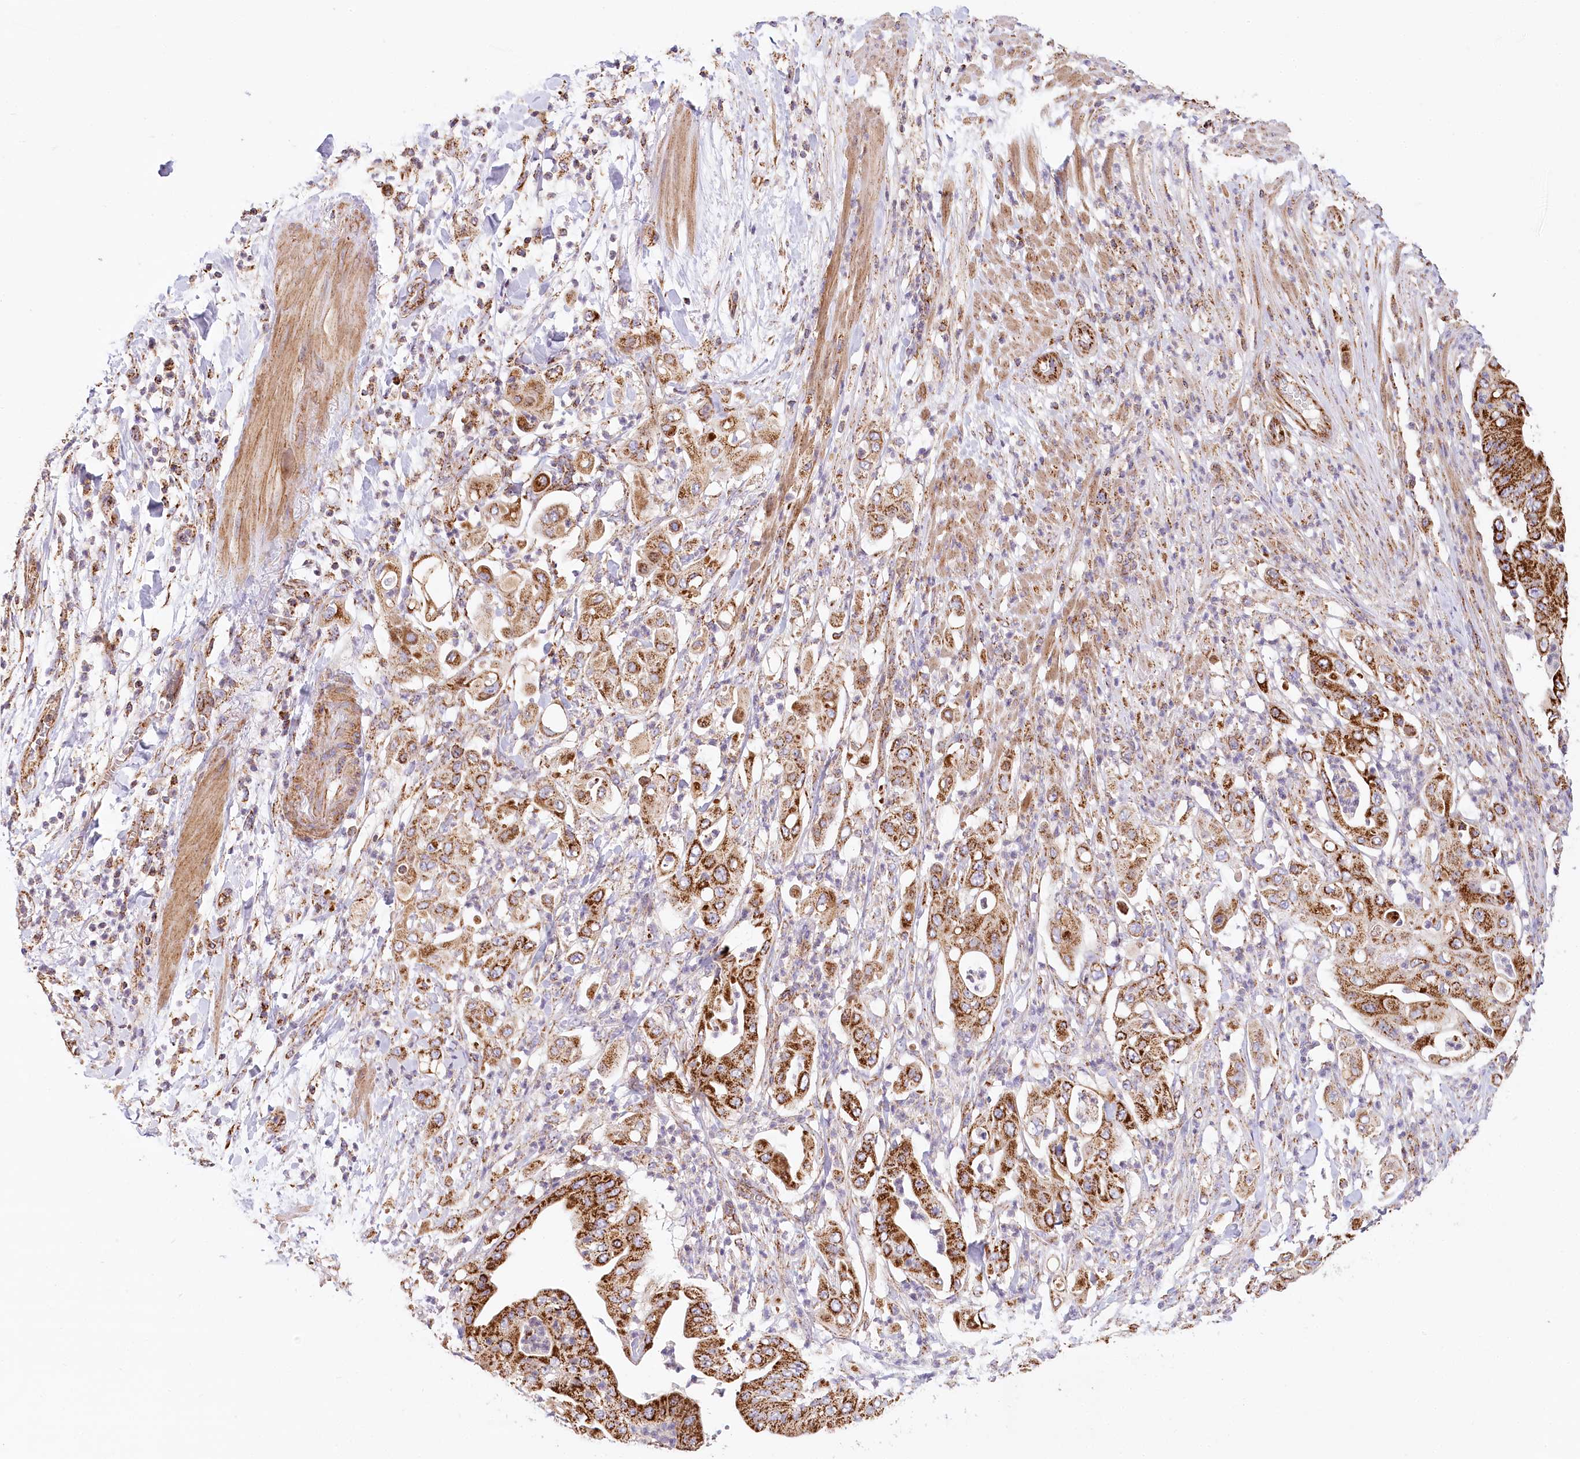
{"staining": {"intensity": "strong", "quantity": ">75%", "location": "cytoplasmic/membranous"}, "tissue": "pancreatic cancer", "cell_type": "Tumor cells", "image_type": "cancer", "snomed": [{"axis": "morphology", "description": "Adenocarcinoma, NOS"}, {"axis": "topography", "description": "Pancreas"}], "caption": "Tumor cells display high levels of strong cytoplasmic/membranous expression in approximately >75% of cells in pancreatic cancer (adenocarcinoma).", "gene": "UMPS", "patient": {"sex": "female", "age": 77}}